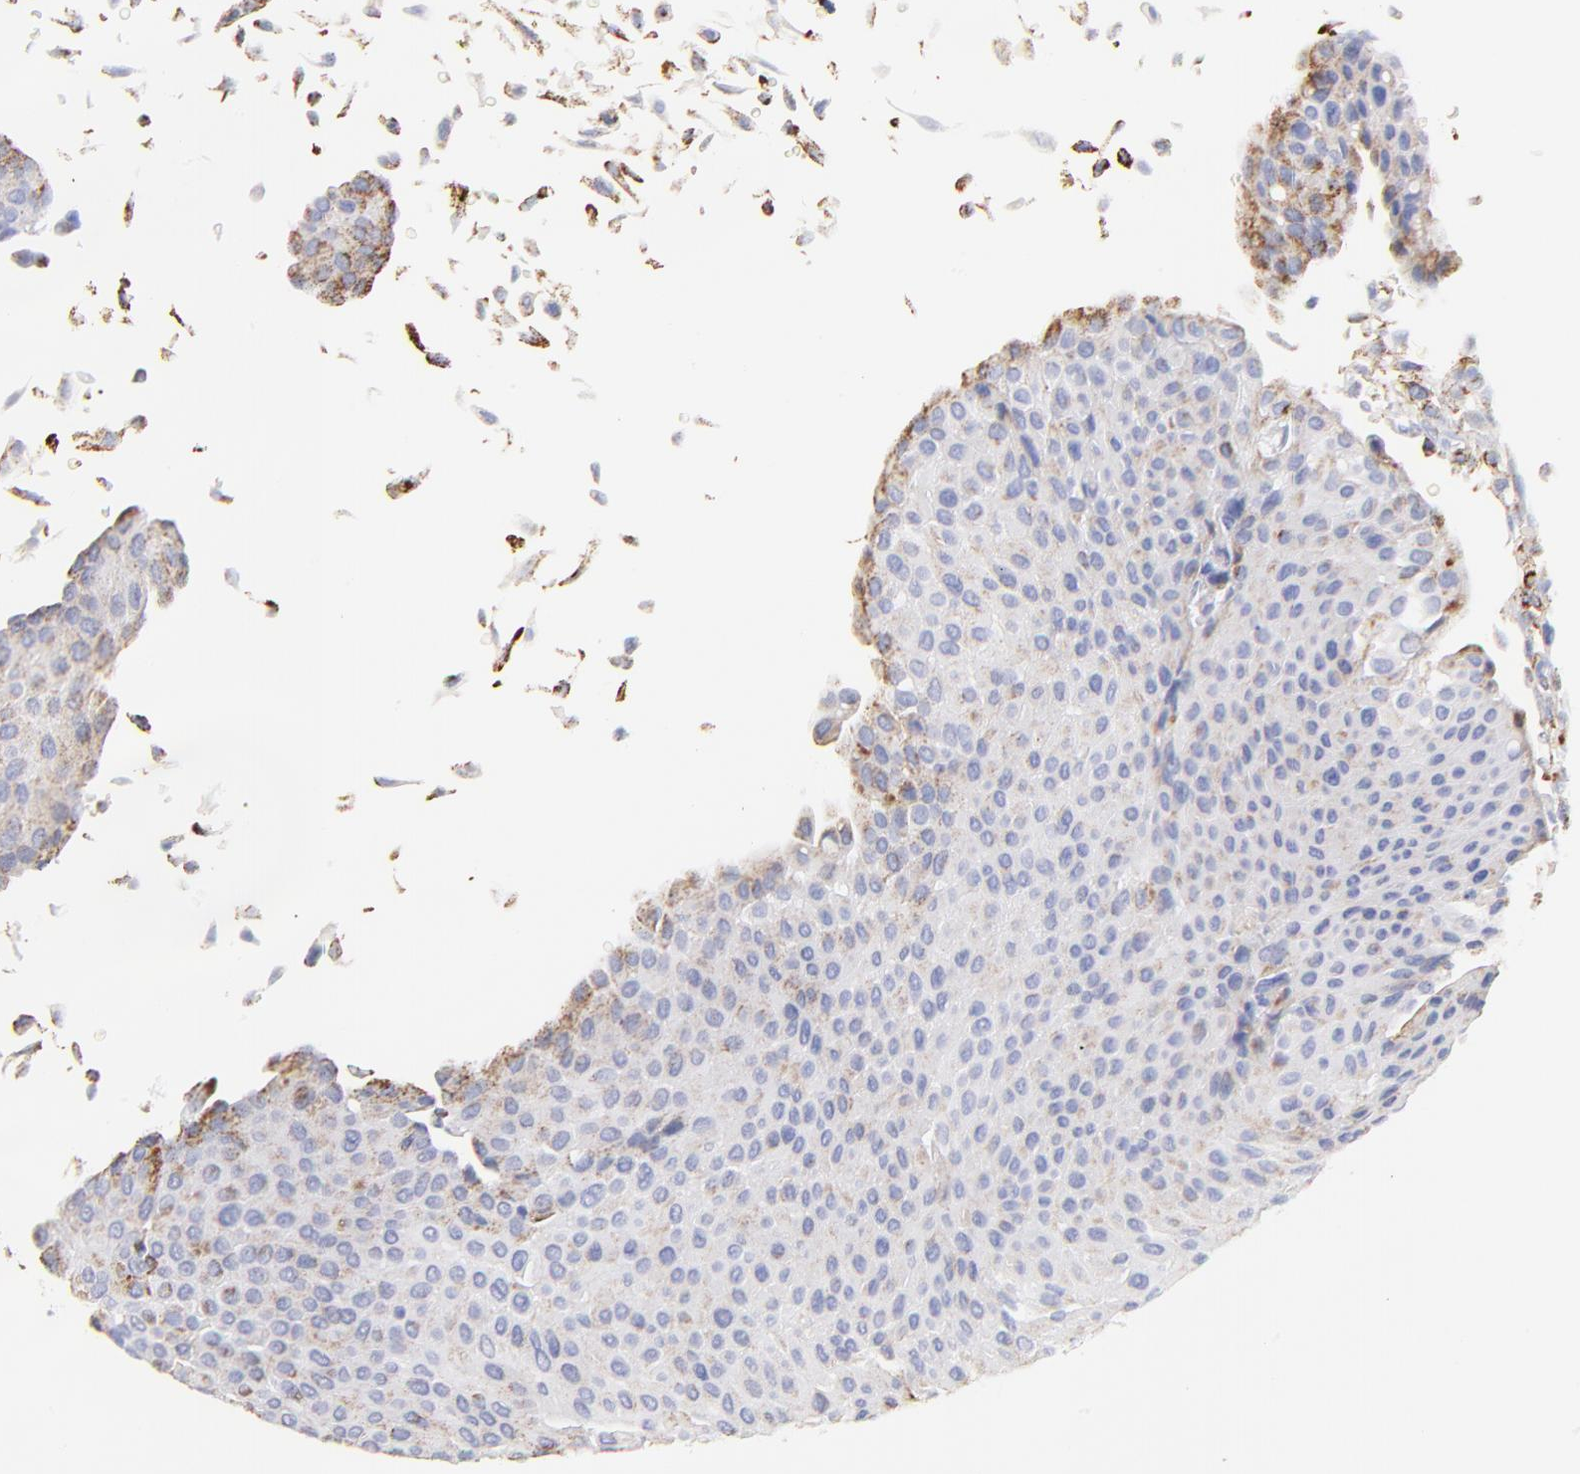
{"staining": {"intensity": "weak", "quantity": "25%-75%", "location": "cytoplasmic/membranous"}, "tissue": "urothelial cancer", "cell_type": "Tumor cells", "image_type": "cancer", "snomed": [{"axis": "morphology", "description": "Urothelial carcinoma, Low grade"}, {"axis": "topography", "description": "Urinary bladder"}], "caption": "Urothelial cancer tissue exhibits weak cytoplasmic/membranous positivity in approximately 25%-75% of tumor cells, visualized by immunohistochemistry.", "gene": "COX4I1", "patient": {"sex": "male", "age": 64}}